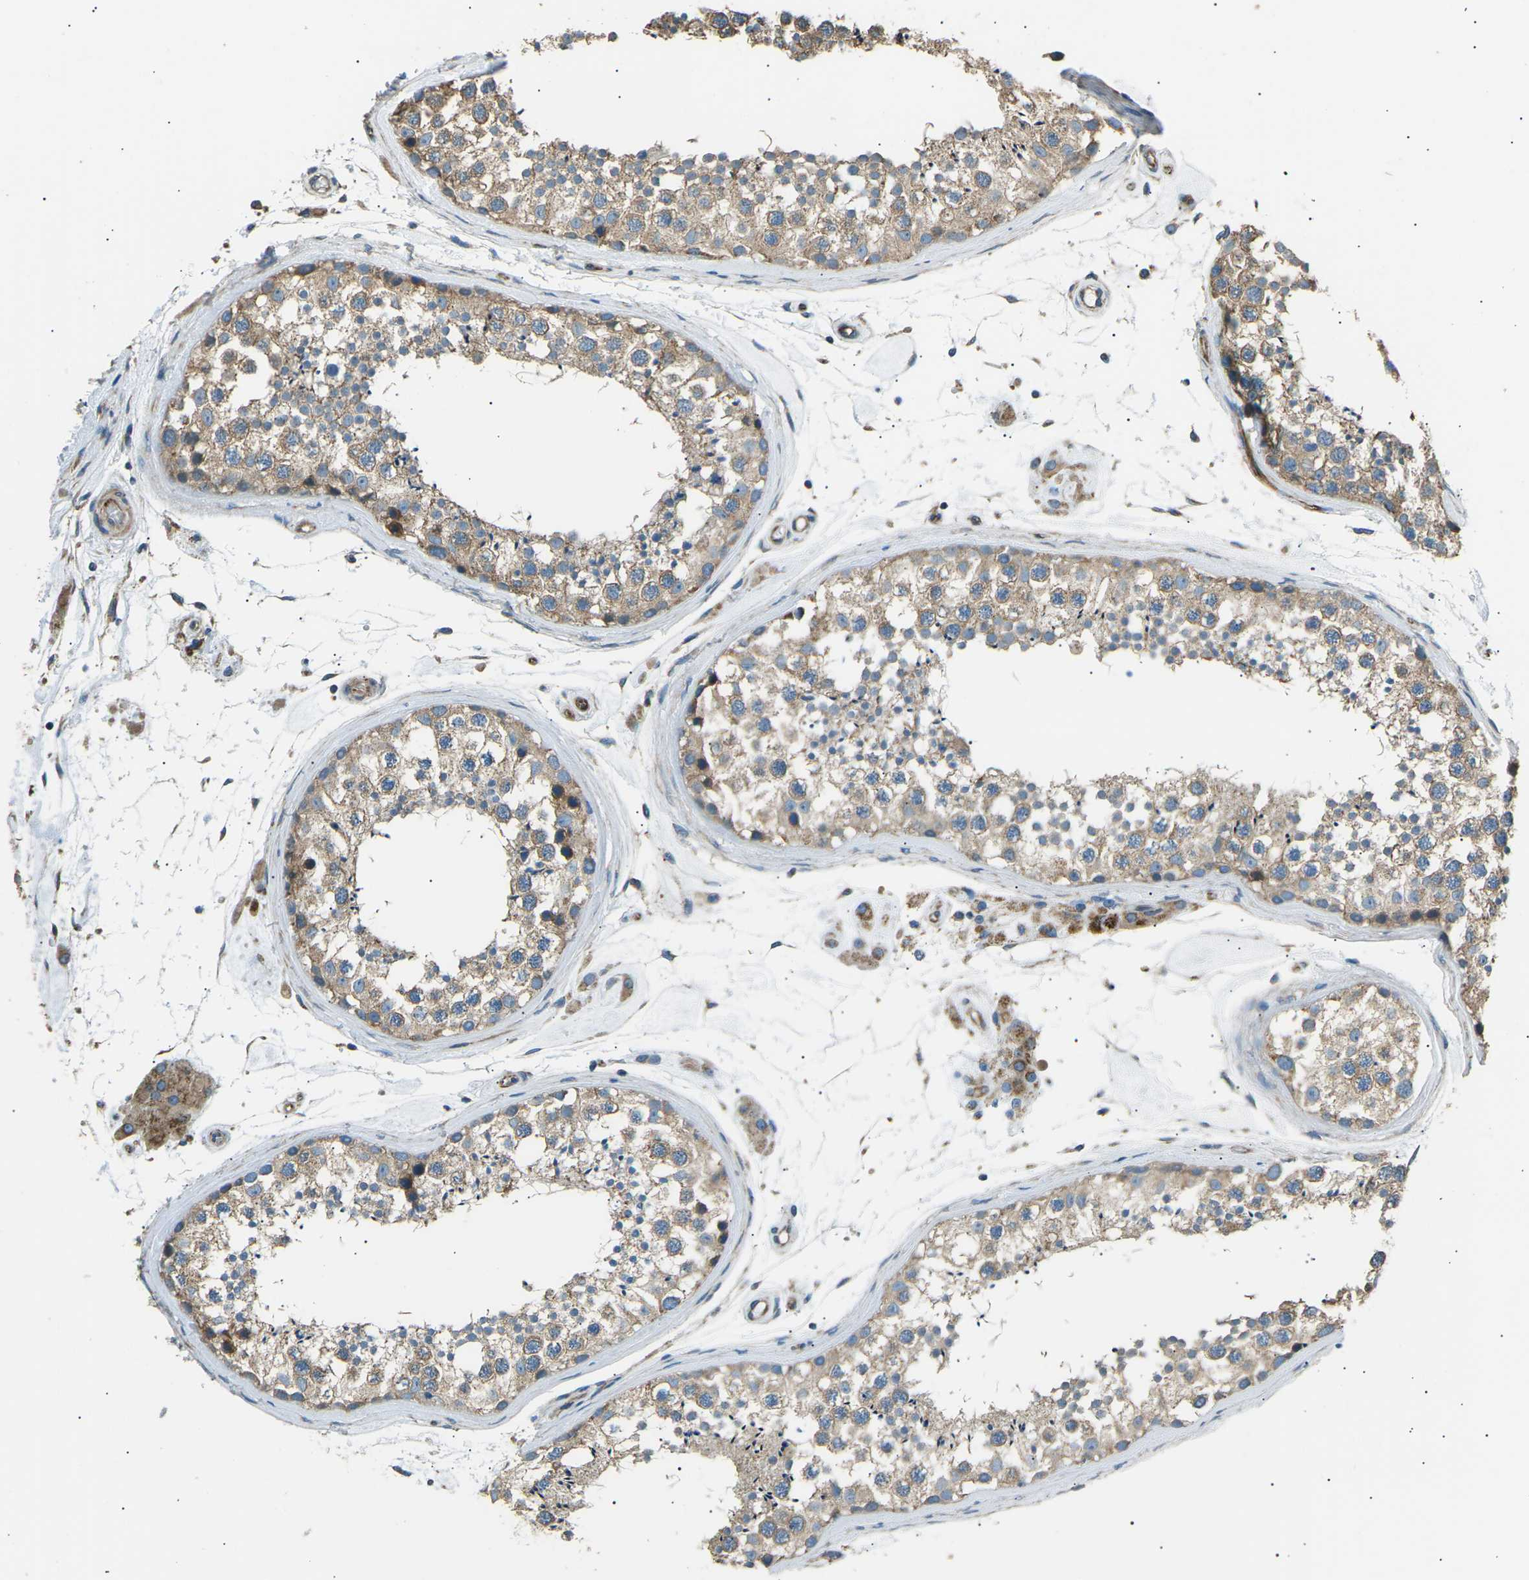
{"staining": {"intensity": "moderate", "quantity": ">75%", "location": "cytoplasmic/membranous"}, "tissue": "testis", "cell_type": "Cells in seminiferous ducts", "image_type": "normal", "snomed": [{"axis": "morphology", "description": "Normal tissue, NOS"}, {"axis": "topography", "description": "Testis"}], "caption": "High-magnification brightfield microscopy of unremarkable testis stained with DAB (brown) and counterstained with hematoxylin (blue). cells in seminiferous ducts exhibit moderate cytoplasmic/membranous staining is present in about>75% of cells.", "gene": "SLK", "patient": {"sex": "male", "age": 46}}